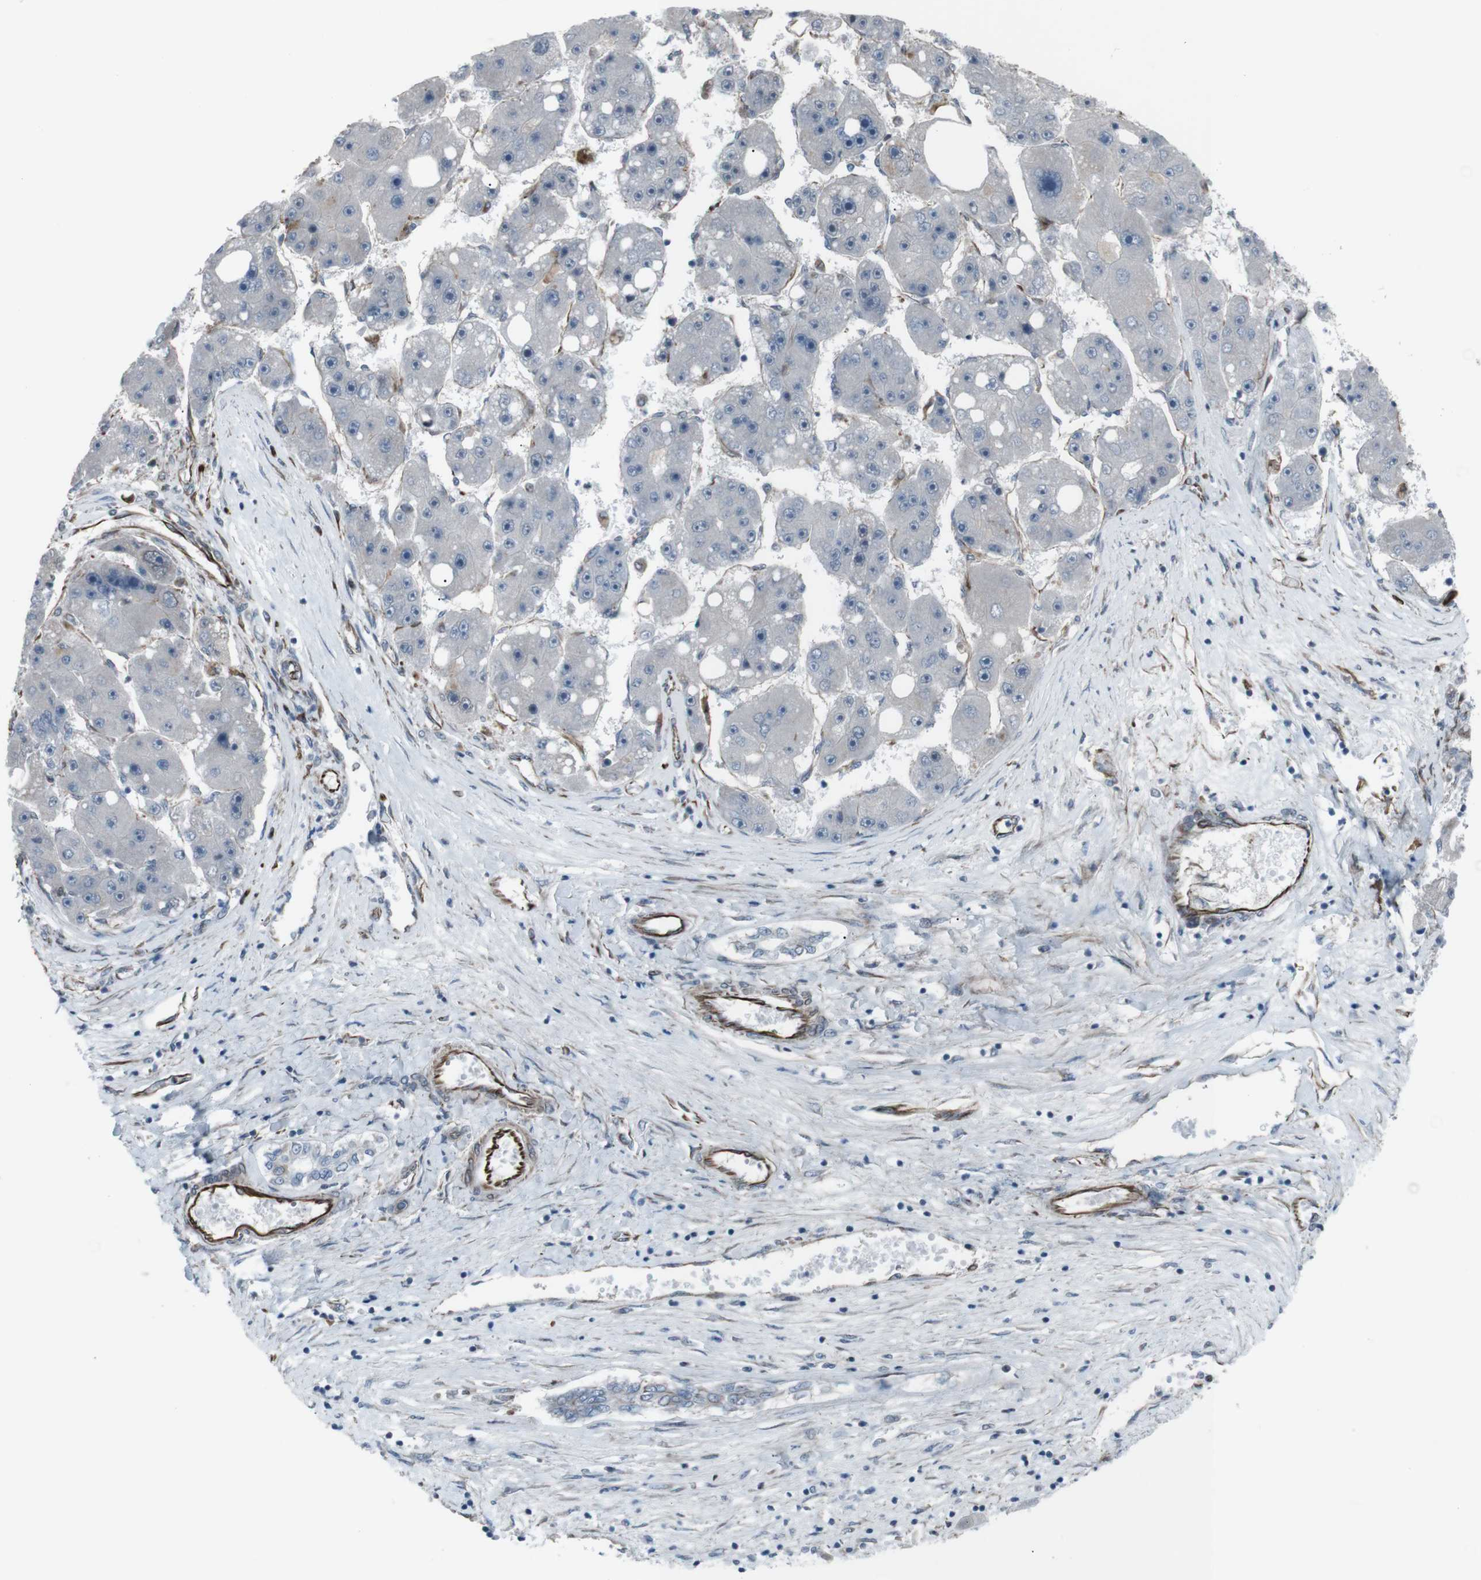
{"staining": {"intensity": "negative", "quantity": "none", "location": "none"}, "tissue": "liver cancer", "cell_type": "Tumor cells", "image_type": "cancer", "snomed": [{"axis": "morphology", "description": "Carcinoma, Hepatocellular, NOS"}, {"axis": "topography", "description": "Liver"}], "caption": "Liver cancer was stained to show a protein in brown. There is no significant expression in tumor cells.", "gene": "TMEM141", "patient": {"sex": "female", "age": 61}}